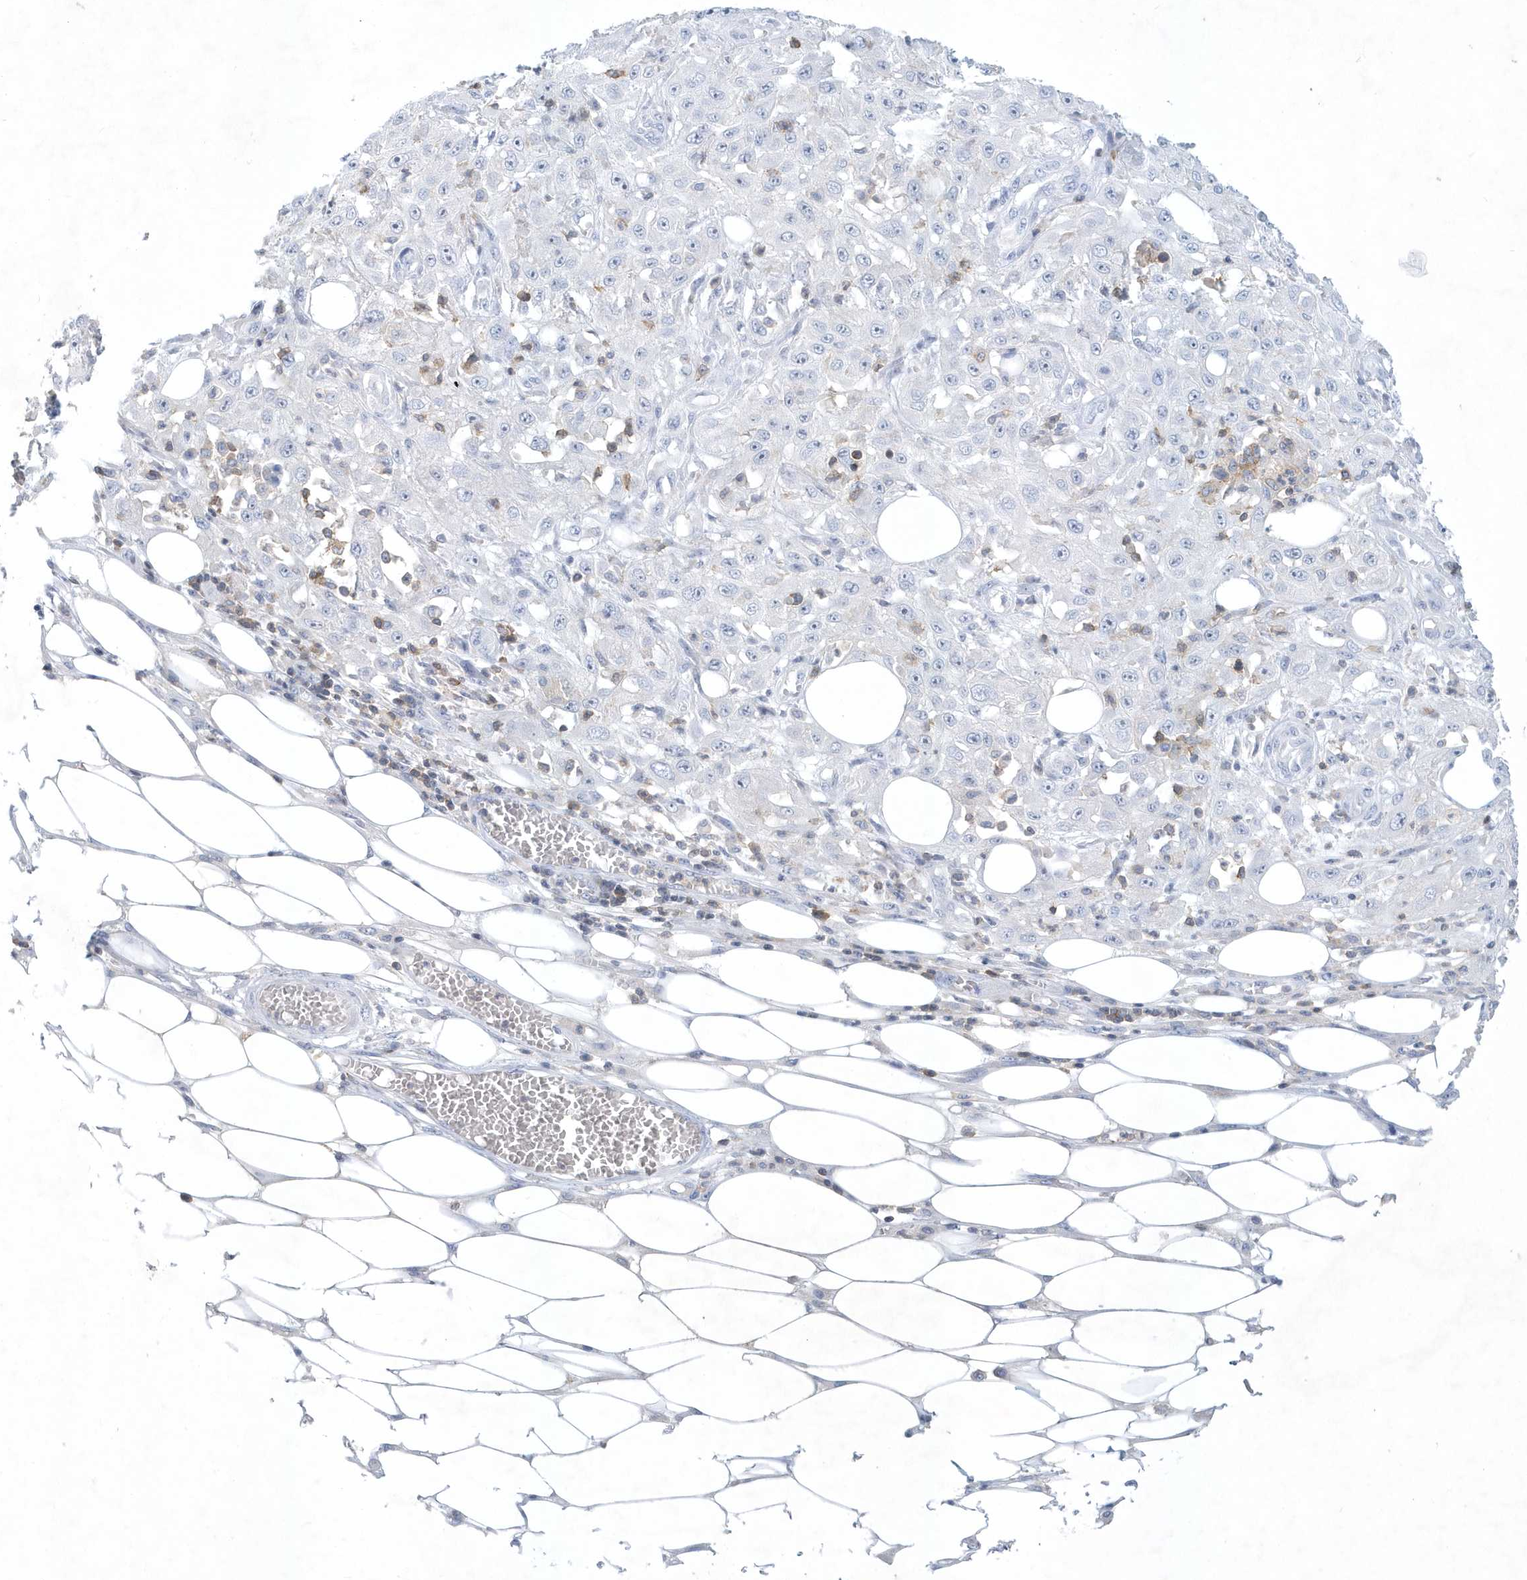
{"staining": {"intensity": "negative", "quantity": "none", "location": "none"}, "tissue": "skin cancer", "cell_type": "Tumor cells", "image_type": "cancer", "snomed": [{"axis": "morphology", "description": "Squamous cell carcinoma, NOS"}, {"axis": "morphology", "description": "Squamous cell carcinoma, metastatic, NOS"}, {"axis": "topography", "description": "Skin"}, {"axis": "topography", "description": "Lymph node"}], "caption": "This is an IHC photomicrograph of skin metastatic squamous cell carcinoma. There is no expression in tumor cells.", "gene": "PSD4", "patient": {"sex": "male", "age": 75}}